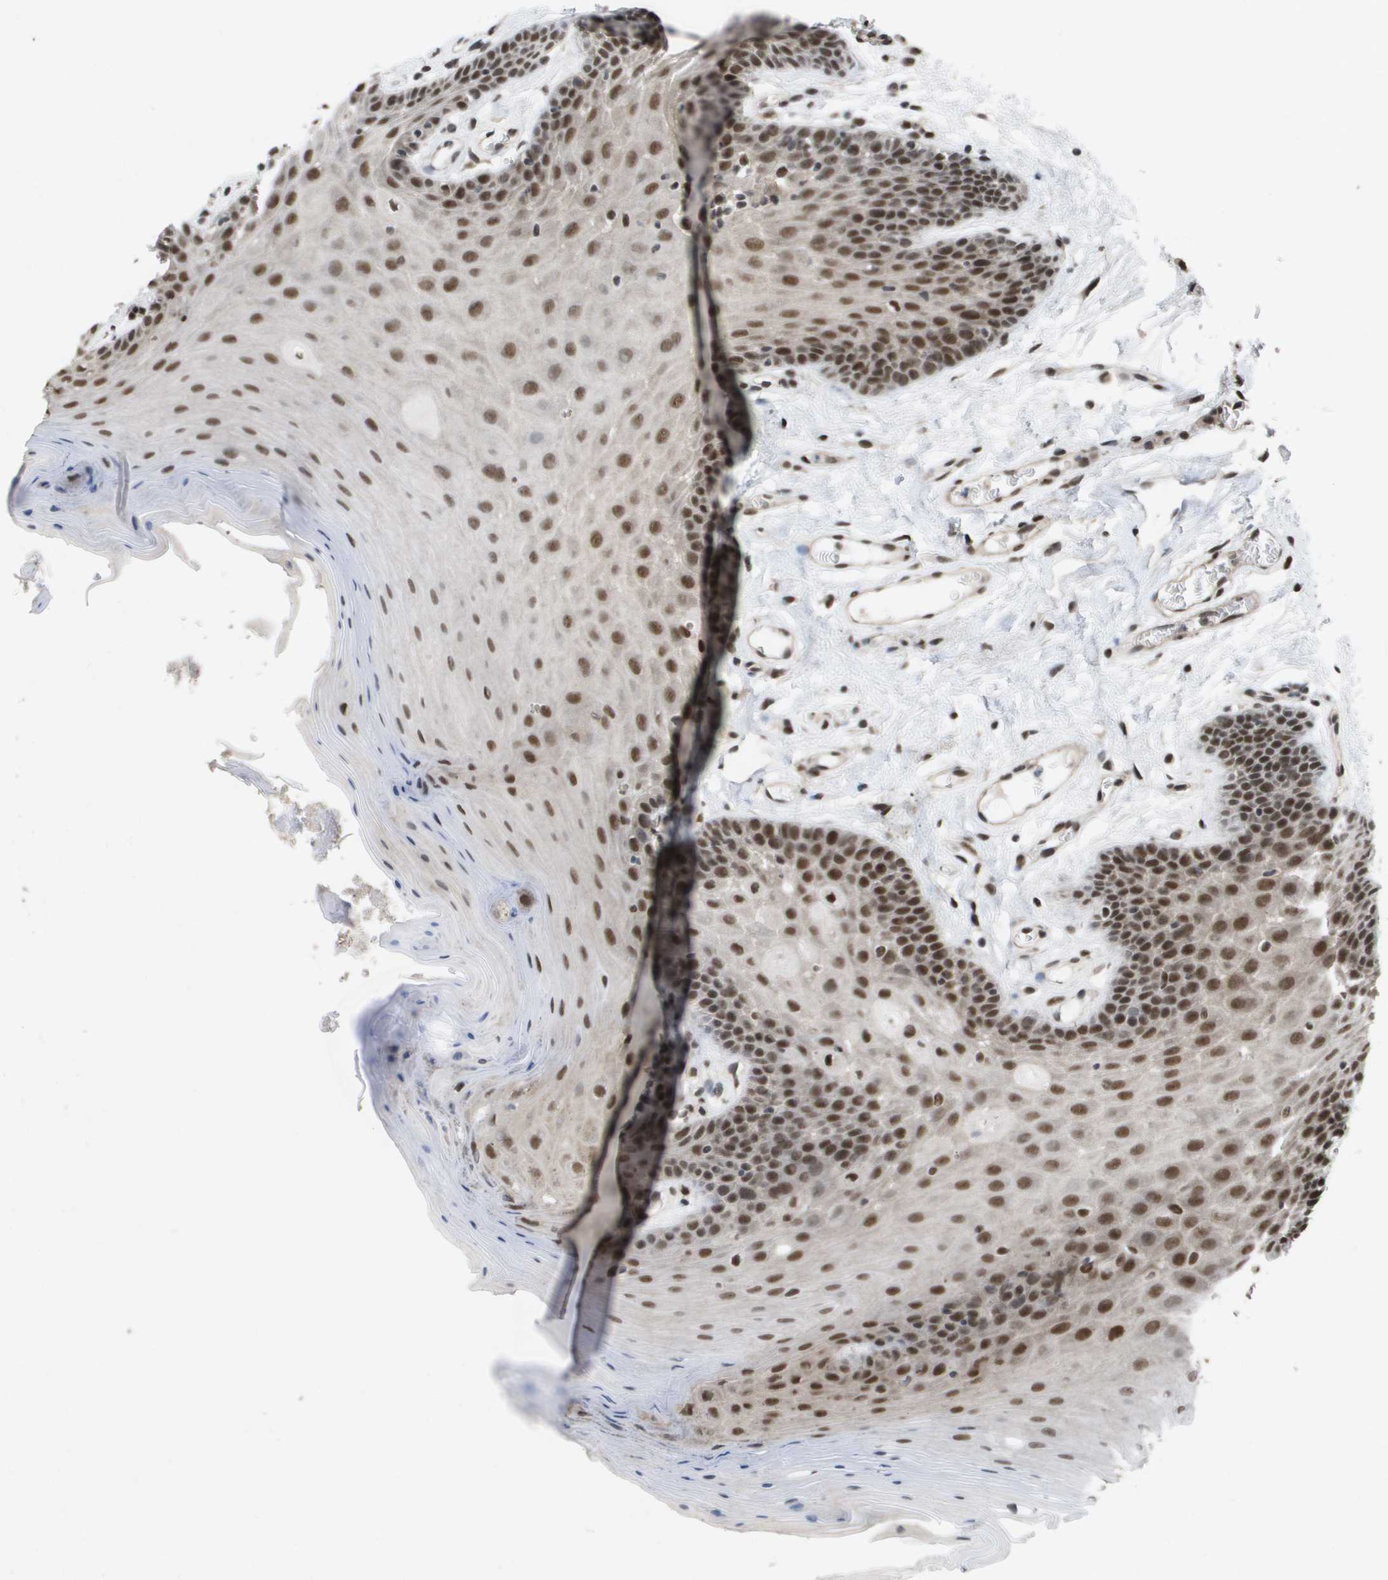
{"staining": {"intensity": "moderate", "quantity": ">75%", "location": "nuclear"}, "tissue": "oral mucosa", "cell_type": "Squamous epithelial cells", "image_type": "normal", "snomed": [{"axis": "morphology", "description": "Normal tissue, NOS"}, {"axis": "morphology", "description": "Squamous cell carcinoma, NOS"}, {"axis": "topography", "description": "Oral tissue"}, {"axis": "topography", "description": "Head-Neck"}], "caption": "Protein staining reveals moderate nuclear staining in approximately >75% of squamous epithelial cells in benign oral mucosa. (Brightfield microscopy of DAB IHC at high magnification).", "gene": "CDT1", "patient": {"sex": "male", "age": 71}}